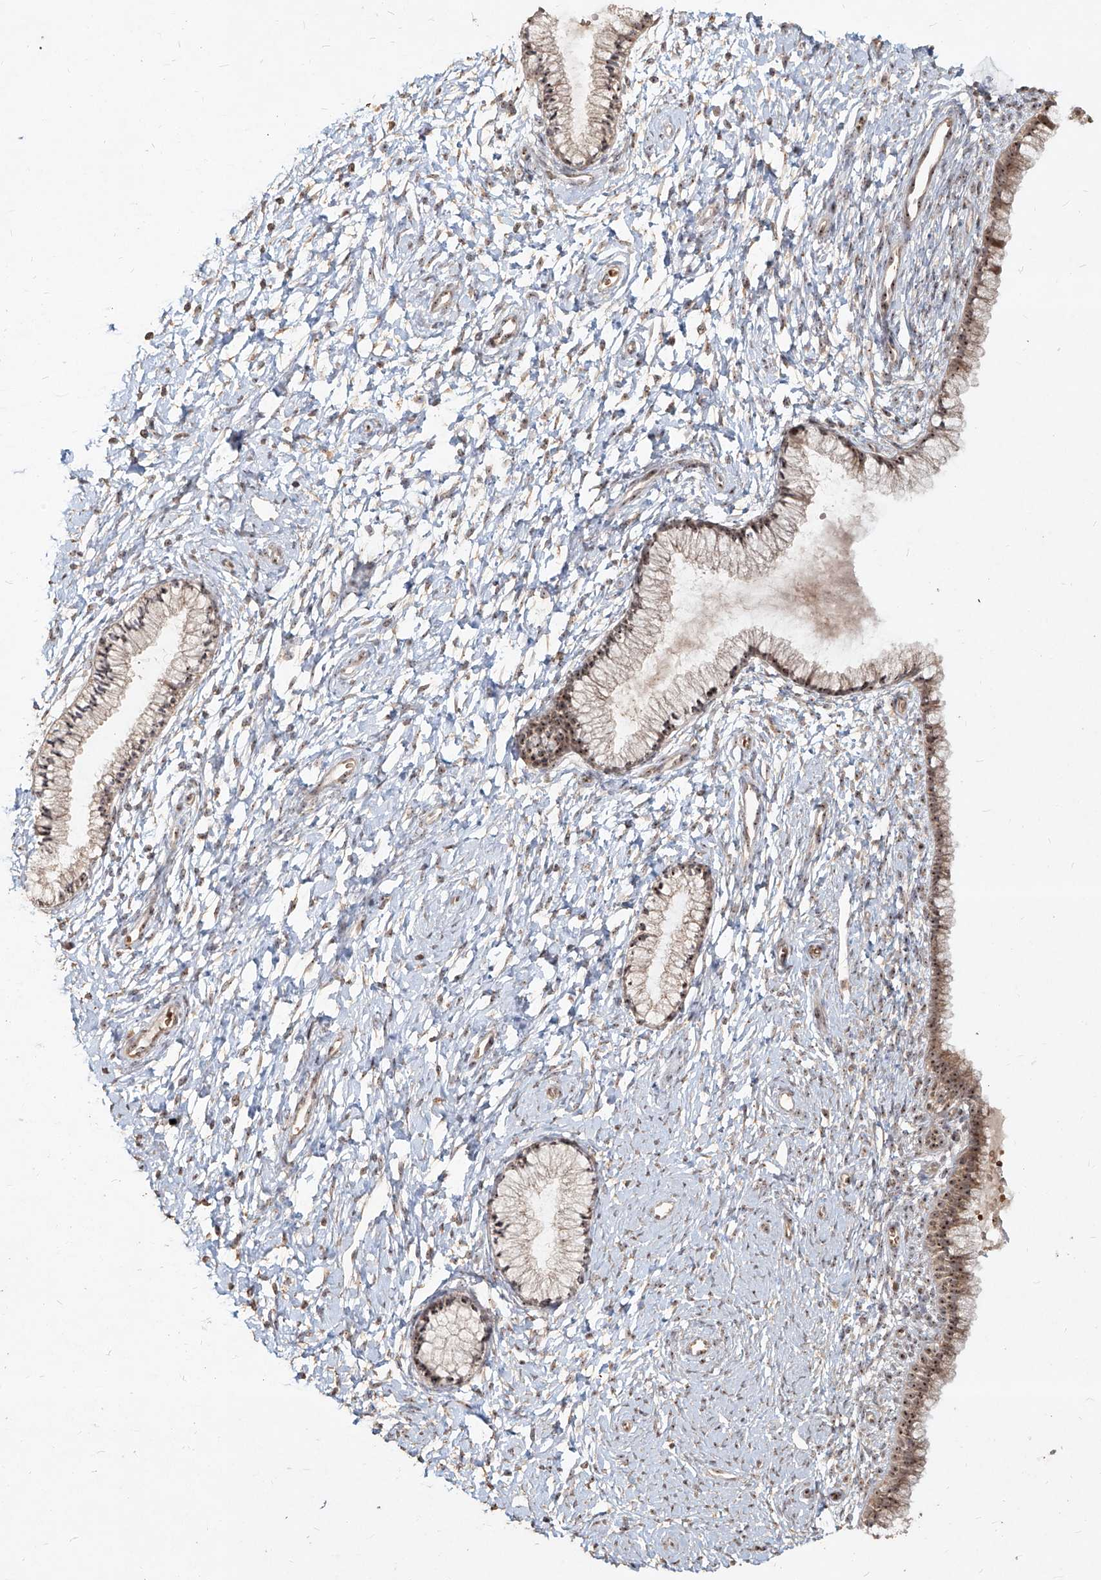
{"staining": {"intensity": "moderate", "quantity": "25%-75%", "location": "cytoplasmic/membranous,nuclear"}, "tissue": "cervix", "cell_type": "Glandular cells", "image_type": "normal", "snomed": [{"axis": "morphology", "description": "Normal tissue, NOS"}, {"axis": "topography", "description": "Cervix"}], "caption": "Glandular cells exhibit moderate cytoplasmic/membranous,nuclear positivity in about 25%-75% of cells in unremarkable cervix.", "gene": "BYSL", "patient": {"sex": "female", "age": 33}}